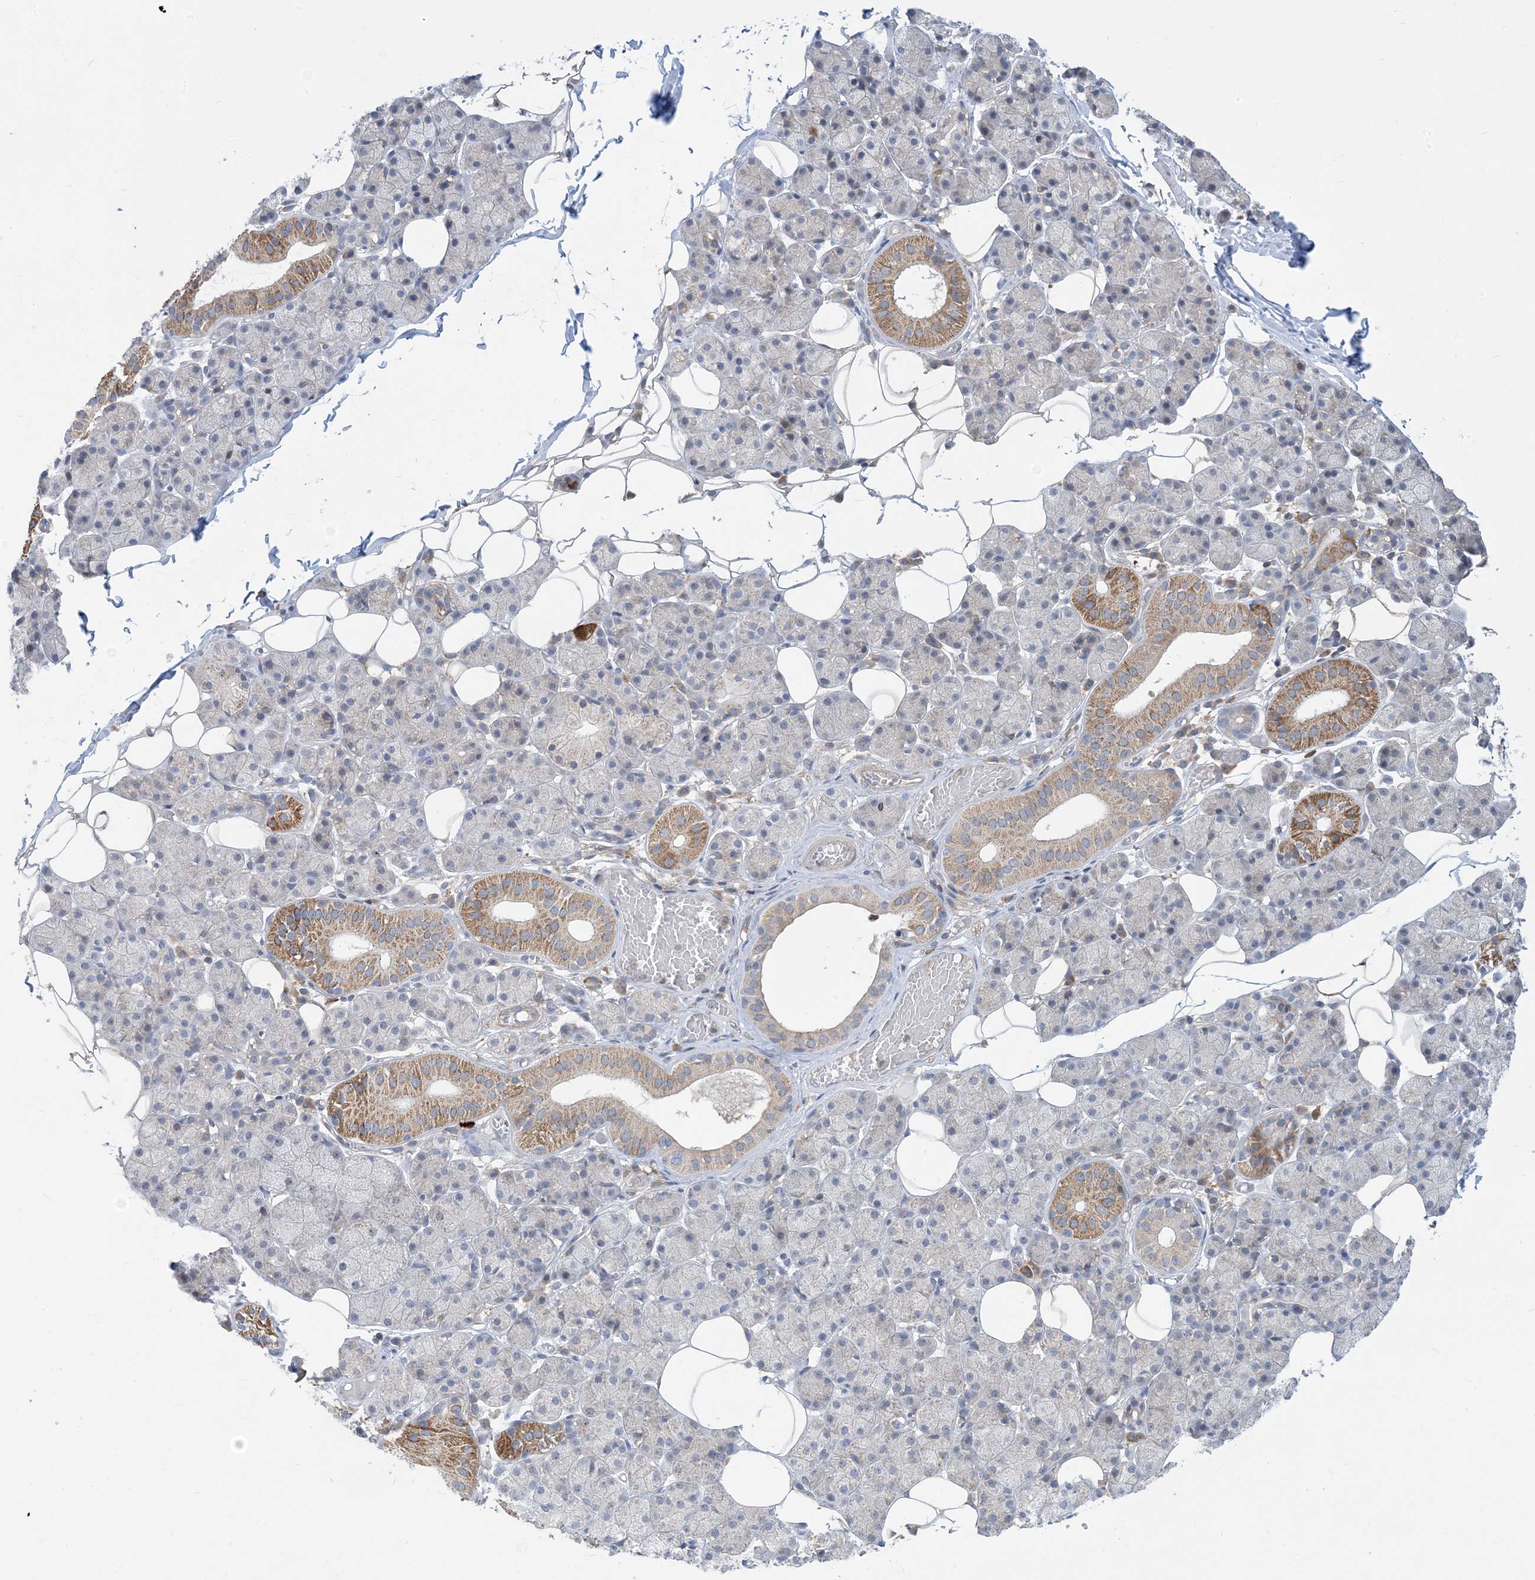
{"staining": {"intensity": "moderate", "quantity": "<25%", "location": "cytoplasmic/membranous"}, "tissue": "salivary gland", "cell_type": "Glandular cells", "image_type": "normal", "snomed": [{"axis": "morphology", "description": "Normal tissue, NOS"}, {"axis": "topography", "description": "Salivary gland"}], "caption": "Protein staining of unremarkable salivary gland demonstrates moderate cytoplasmic/membranous staining in approximately <25% of glandular cells.", "gene": "AOC1", "patient": {"sex": "female", "age": 33}}